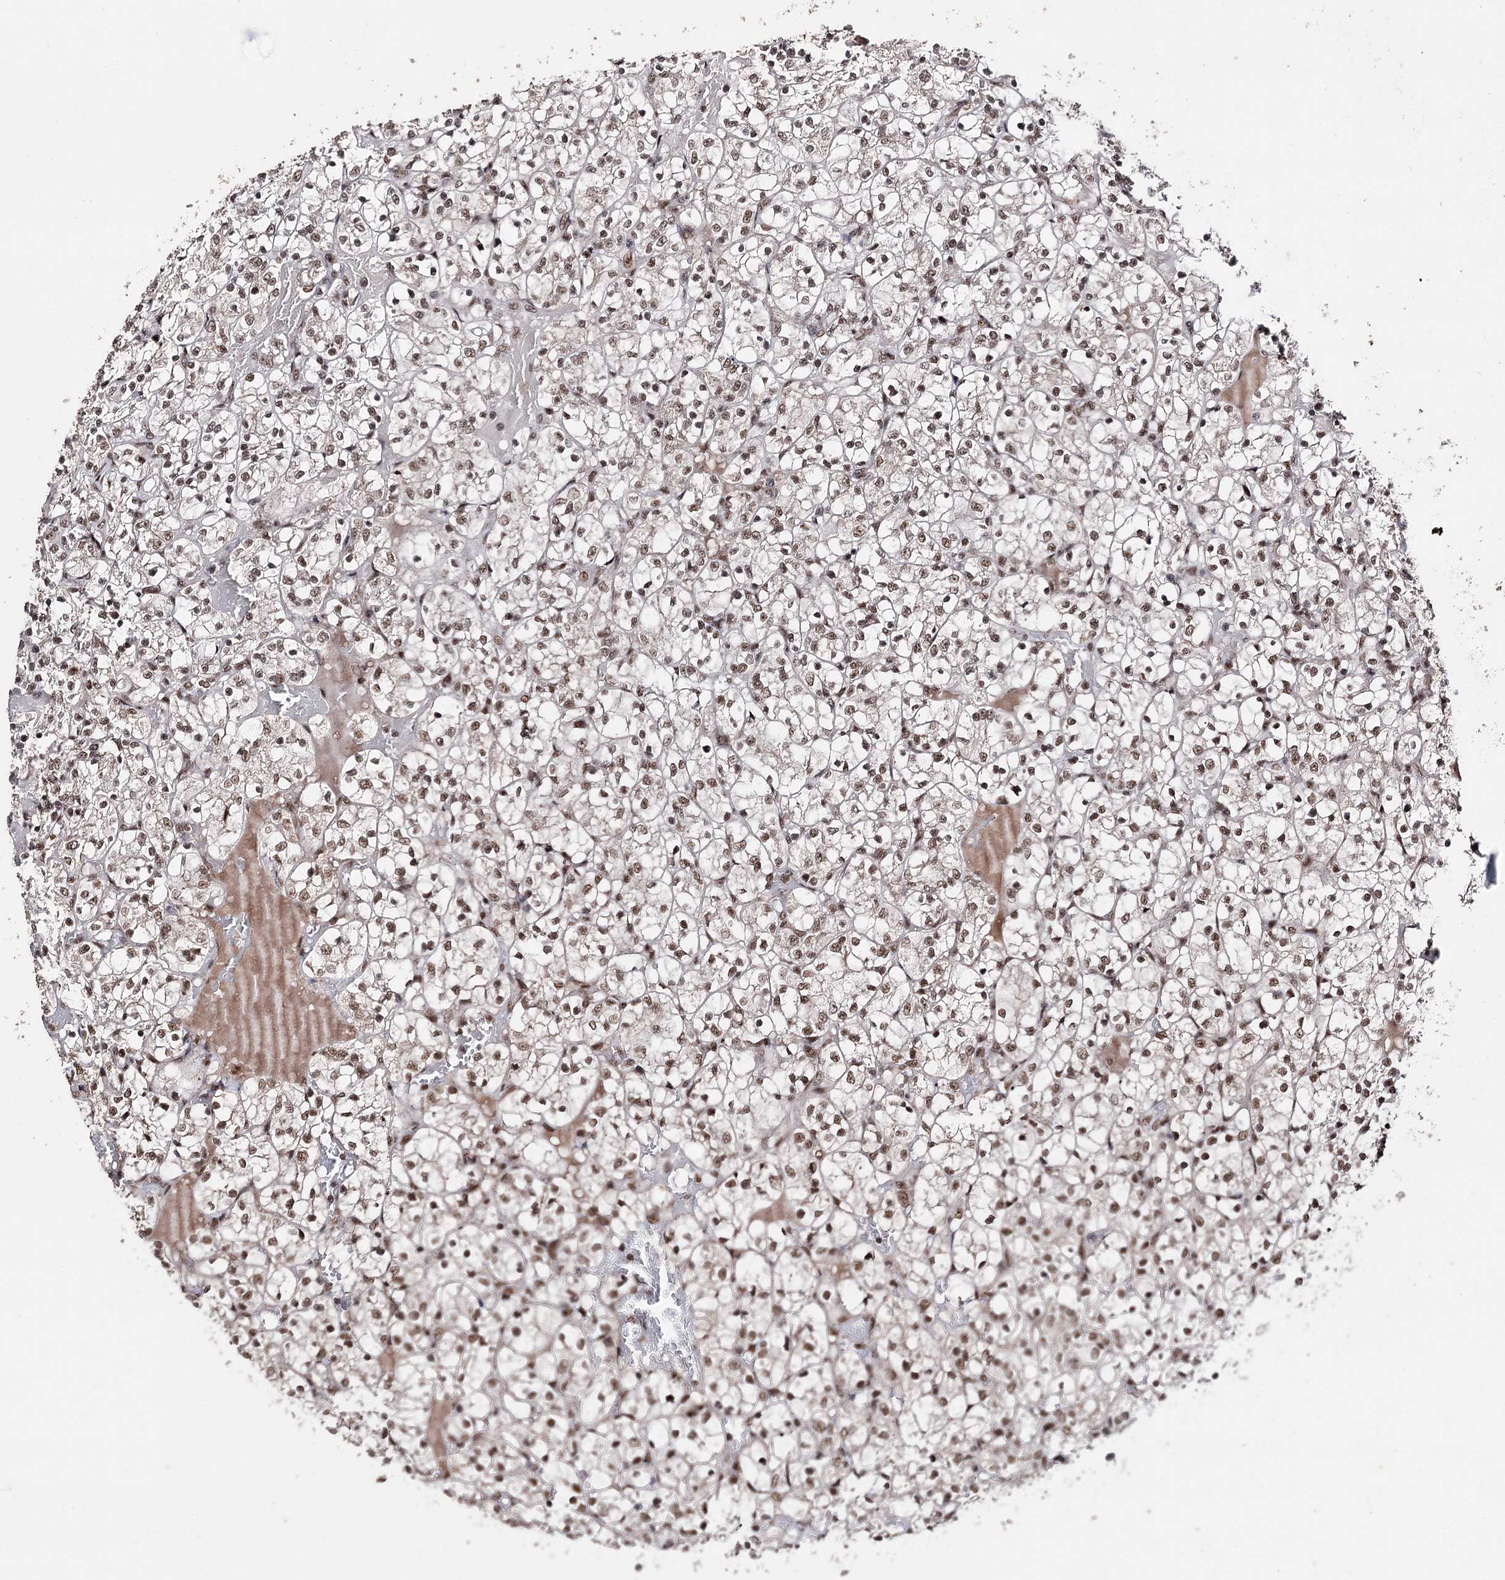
{"staining": {"intensity": "moderate", "quantity": ">75%", "location": "nuclear"}, "tissue": "renal cancer", "cell_type": "Tumor cells", "image_type": "cancer", "snomed": [{"axis": "morphology", "description": "Adenocarcinoma, NOS"}, {"axis": "topography", "description": "Kidney"}], "caption": "Protein expression analysis of human renal cancer (adenocarcinoma) reveals moderate nuclear positivity in about >75% of tumor cells. The protein of interest is stained brown, and the nuclei are stained in blue (DAB (3,3'-diaminobenzidine) IHC with brightfield microscopy, high magnification).", "gene": "U2SURP", "patient": {"sex": "female", "age": 69}}